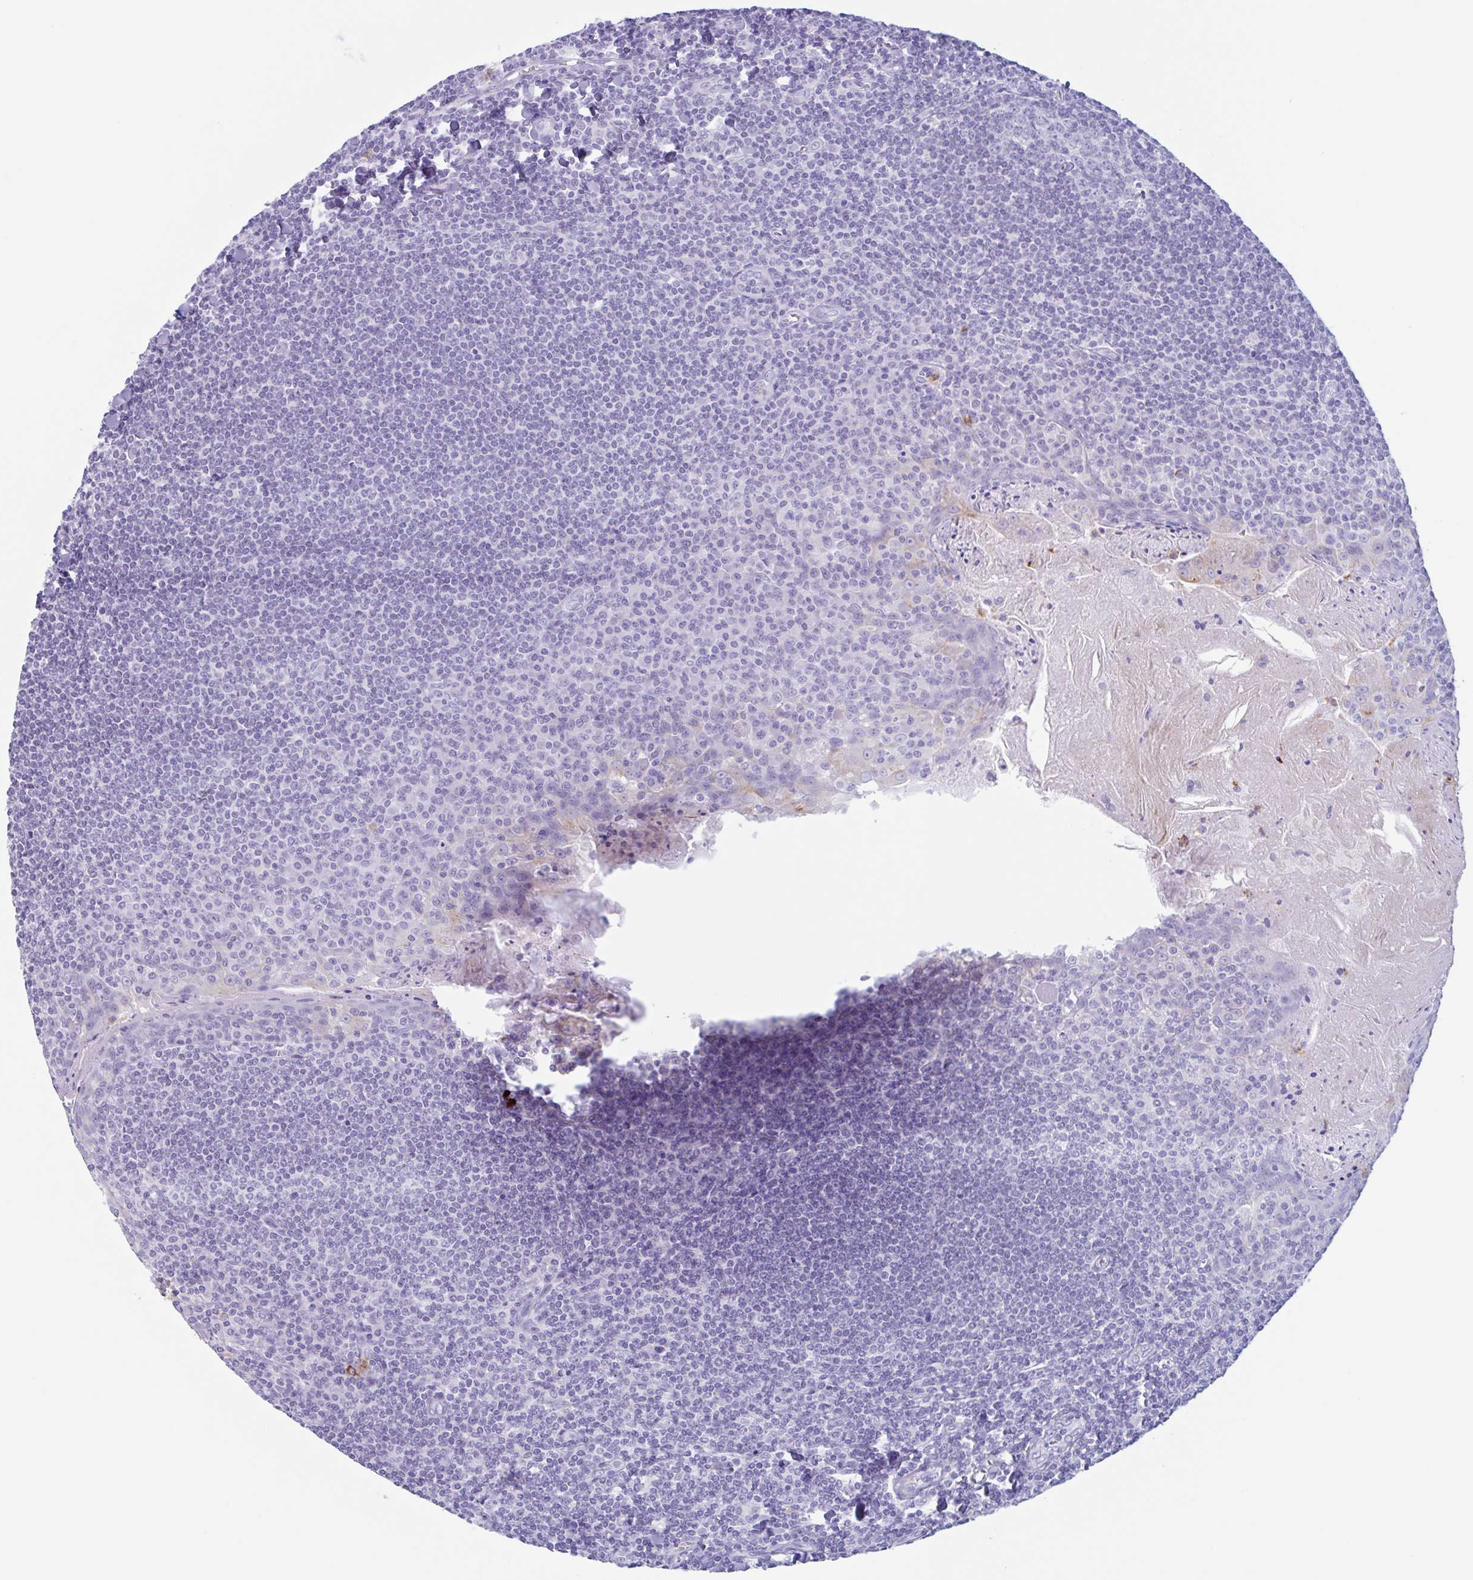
{"staining": {"intensity": "negative", "quantity": "none", "location": "none"}, "tissue": "tonsil", "cell_type": "Germinal center cells", "image_type": "normal", "snomed": [{"axis": "morphology", "description": "Normal tissue, NOS"}, {"axis": "topography", "description": "Tonsil"}], "caption": "Micrograph shows no protein staining in germinal center cells of unremarkable tonsil. (Brightfield microscopy of DAB (3,3'-diaminobenzidine) immunohistochemistry at high magnification).", "gene": "DTWD2", "patient": {"sex": "male", "age": 27}}